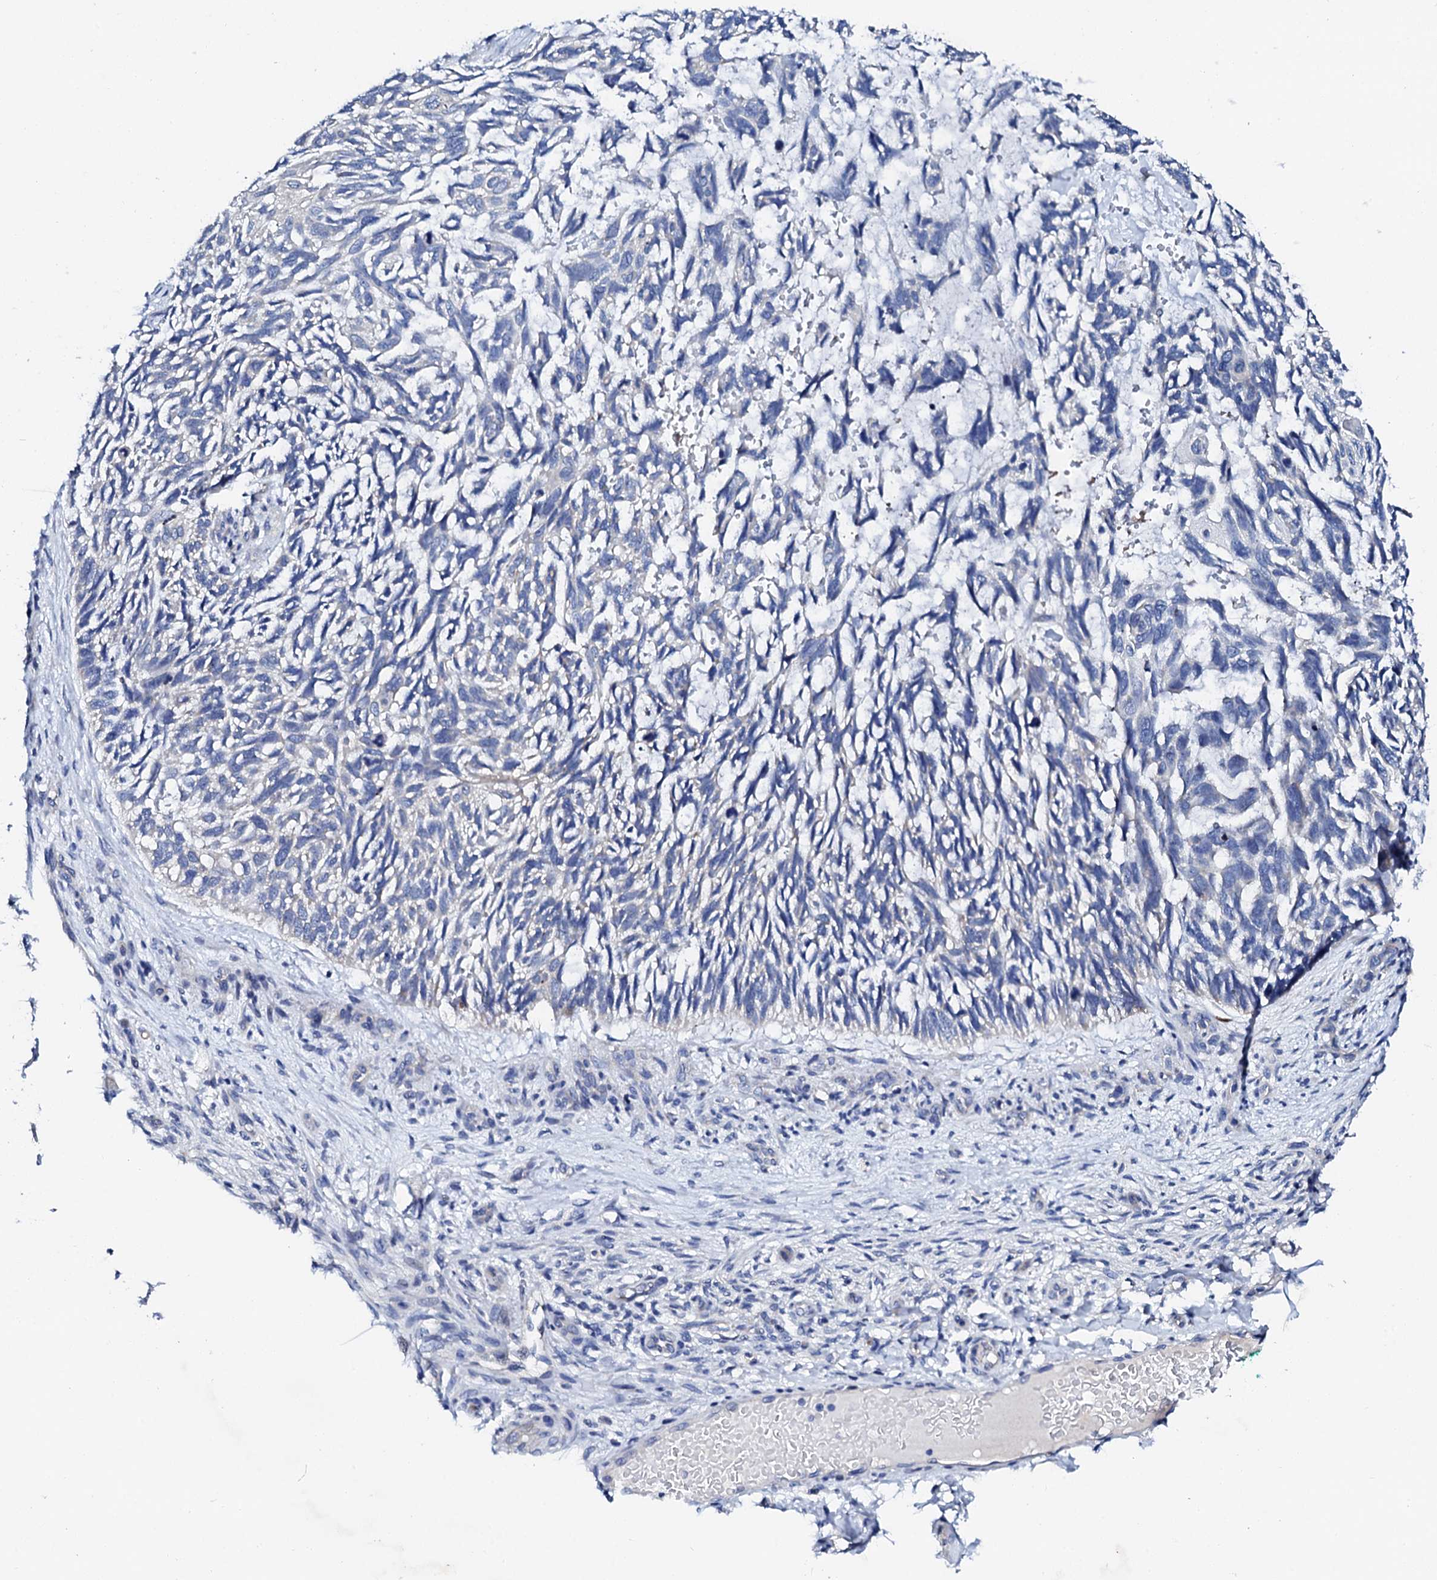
{"staining": {"intensity": "negative", "quantity": "none", "location": "none"}, "tissue": "skin cancer", "cell_type": "Tumor cells", "image_type": "cancer", "snomed": [{"axis": "morphology", "description": "Basal cell carcinoma"}, {"axis": "topography", "description": "Skin"}], "caption": "Protein analysis of skin cancer exhibits no significant expression in tumor cells. The staining was performed using DAB (3,3'-diaminobenzidine) to visualize the protein expression in brown, while the nuclei were stained in blue with hematoxylin (Magnification: 20x).", "gene": "TRDN", "patient": {"sex": "male", "age": 88}}